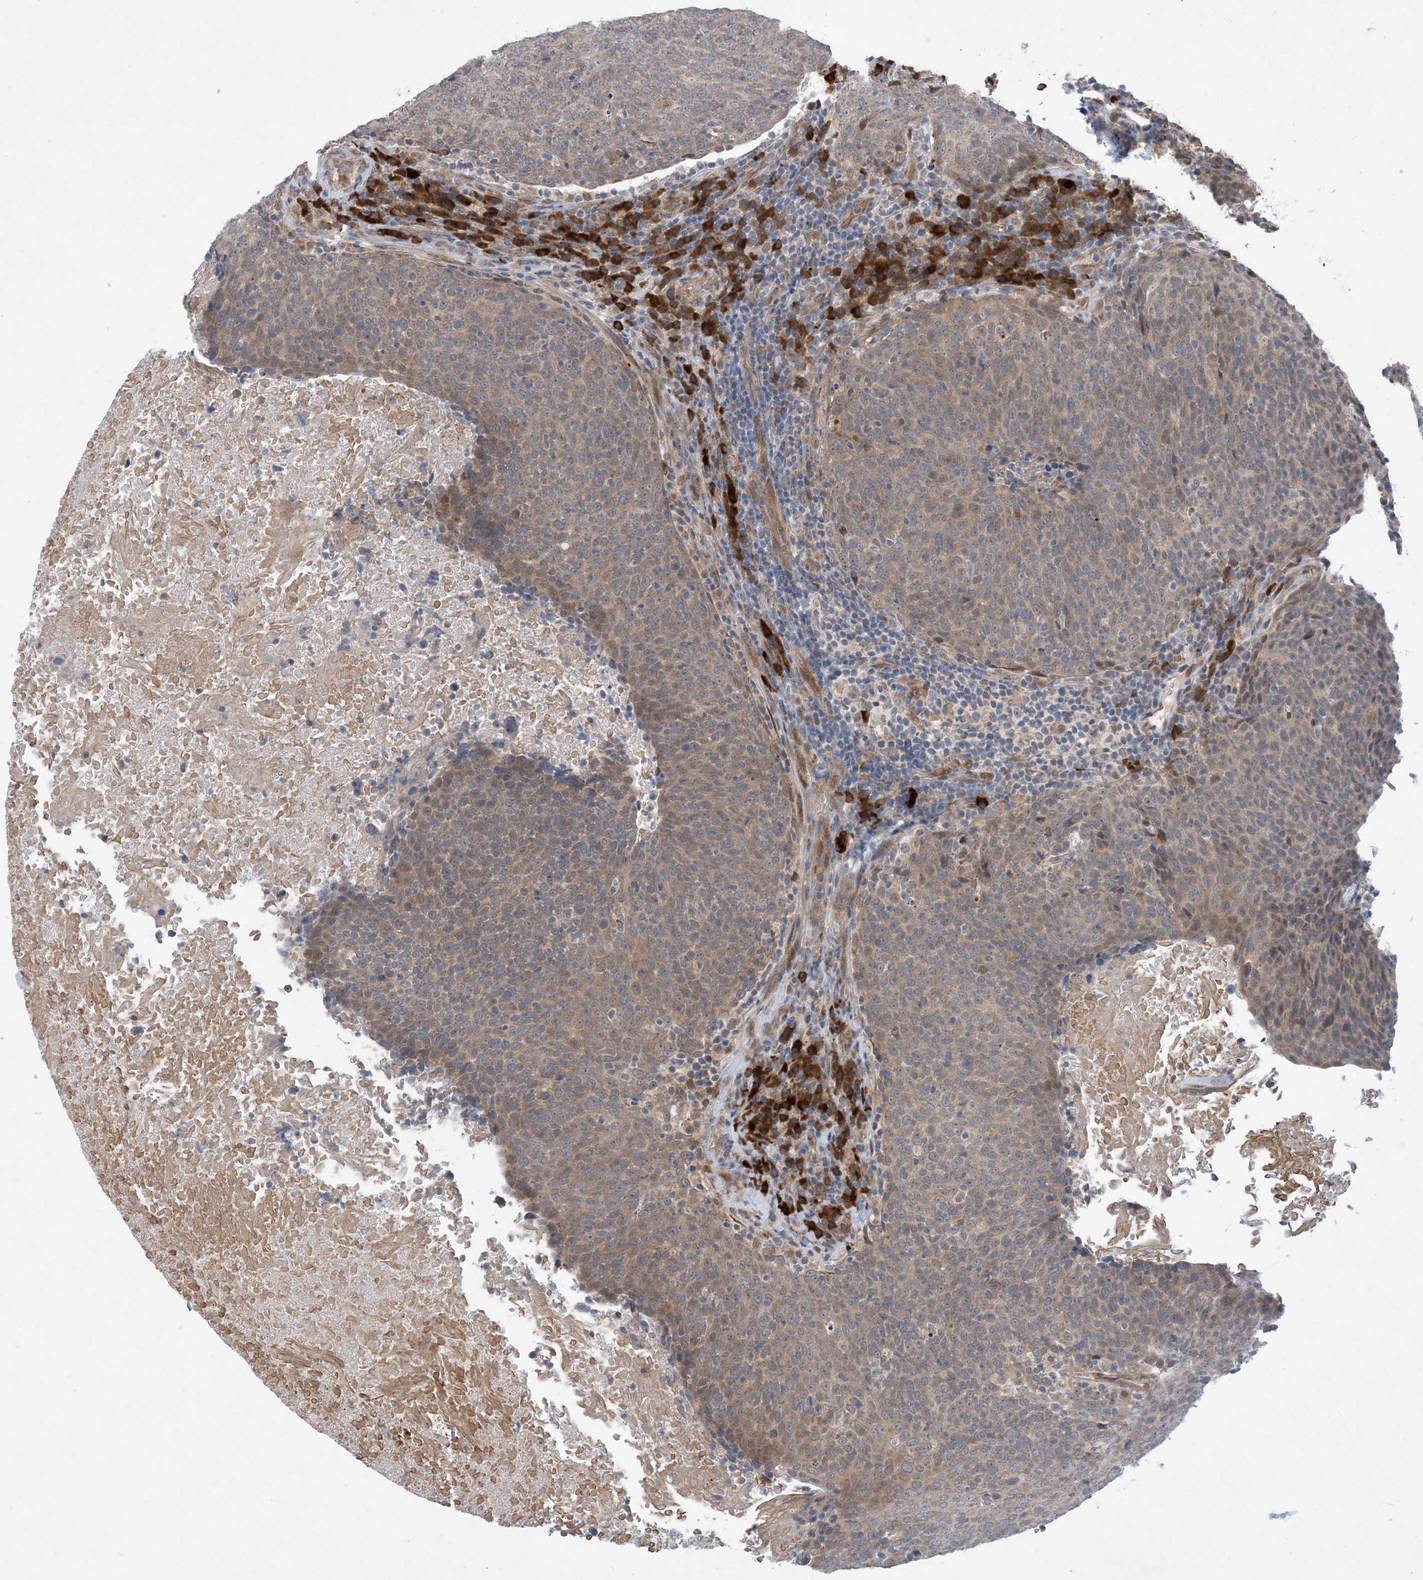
{"staining": {"intensity": "weak", "quantity": ">75%", "location": "cytoplasmic/membranous"}, "tissue": "head and neck cancer", "cell_type": "Tumor cells", "image_type": "cancer", "snomed": [{"axis": "morphology", "description": "Squamous cell carcinoma, NOS"}, {"axis": "morphology", "description": "Squamous cell carcinoma, metastatic, NOS"}, {"axis": "topography", "description": "Lymph node"}, {"axis": "topography", "description": "Head-Neck"}], "caption": "A micrograph of head and neck cancer stained for a protein shows weak cytoplasmic/membranous brown staining in tumor cells.", "gene": "PHOSPHO2", "patient": {"sex": "male", "age": 62}}